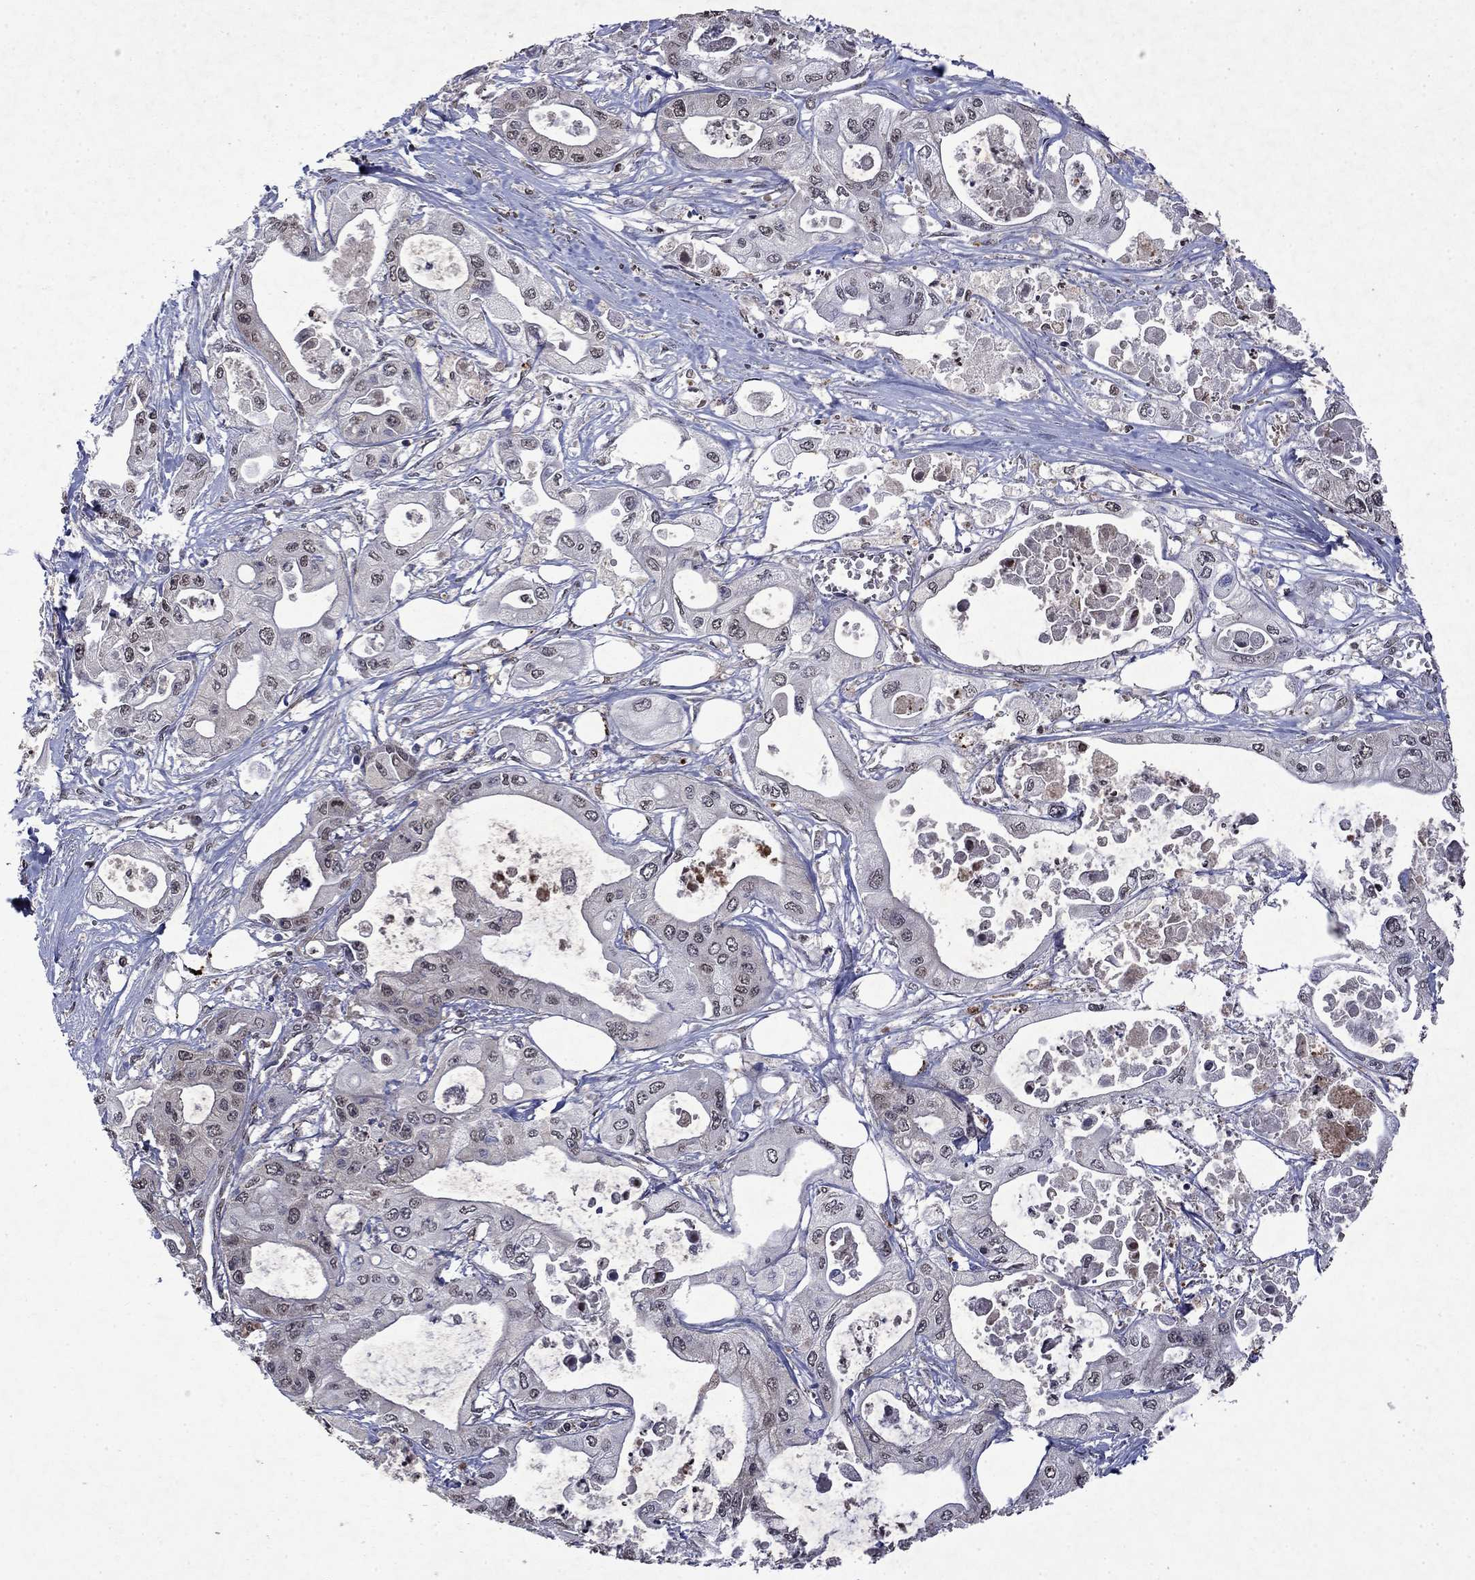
{"staining": {"intensity": "weak", "quantity": "<25%", "location": "nuclear"}, "tissue": "pancreatic cancer", "cell_type": "Tumor cells", "image_type": "cancer", "snomed": [{"axis": "morphology", "description": "Adenocarcinoma, NOS"}, {"axis": "topography", "description": "Pancreas"}], "caption": "Pancreatic cancer (adenocarcinoma) stained for a protein using immunohistochemistry (IHC) reveals no staining tumor cells.", "gene": "TTC38", "patient": {"sex": "male", "age": 70}}